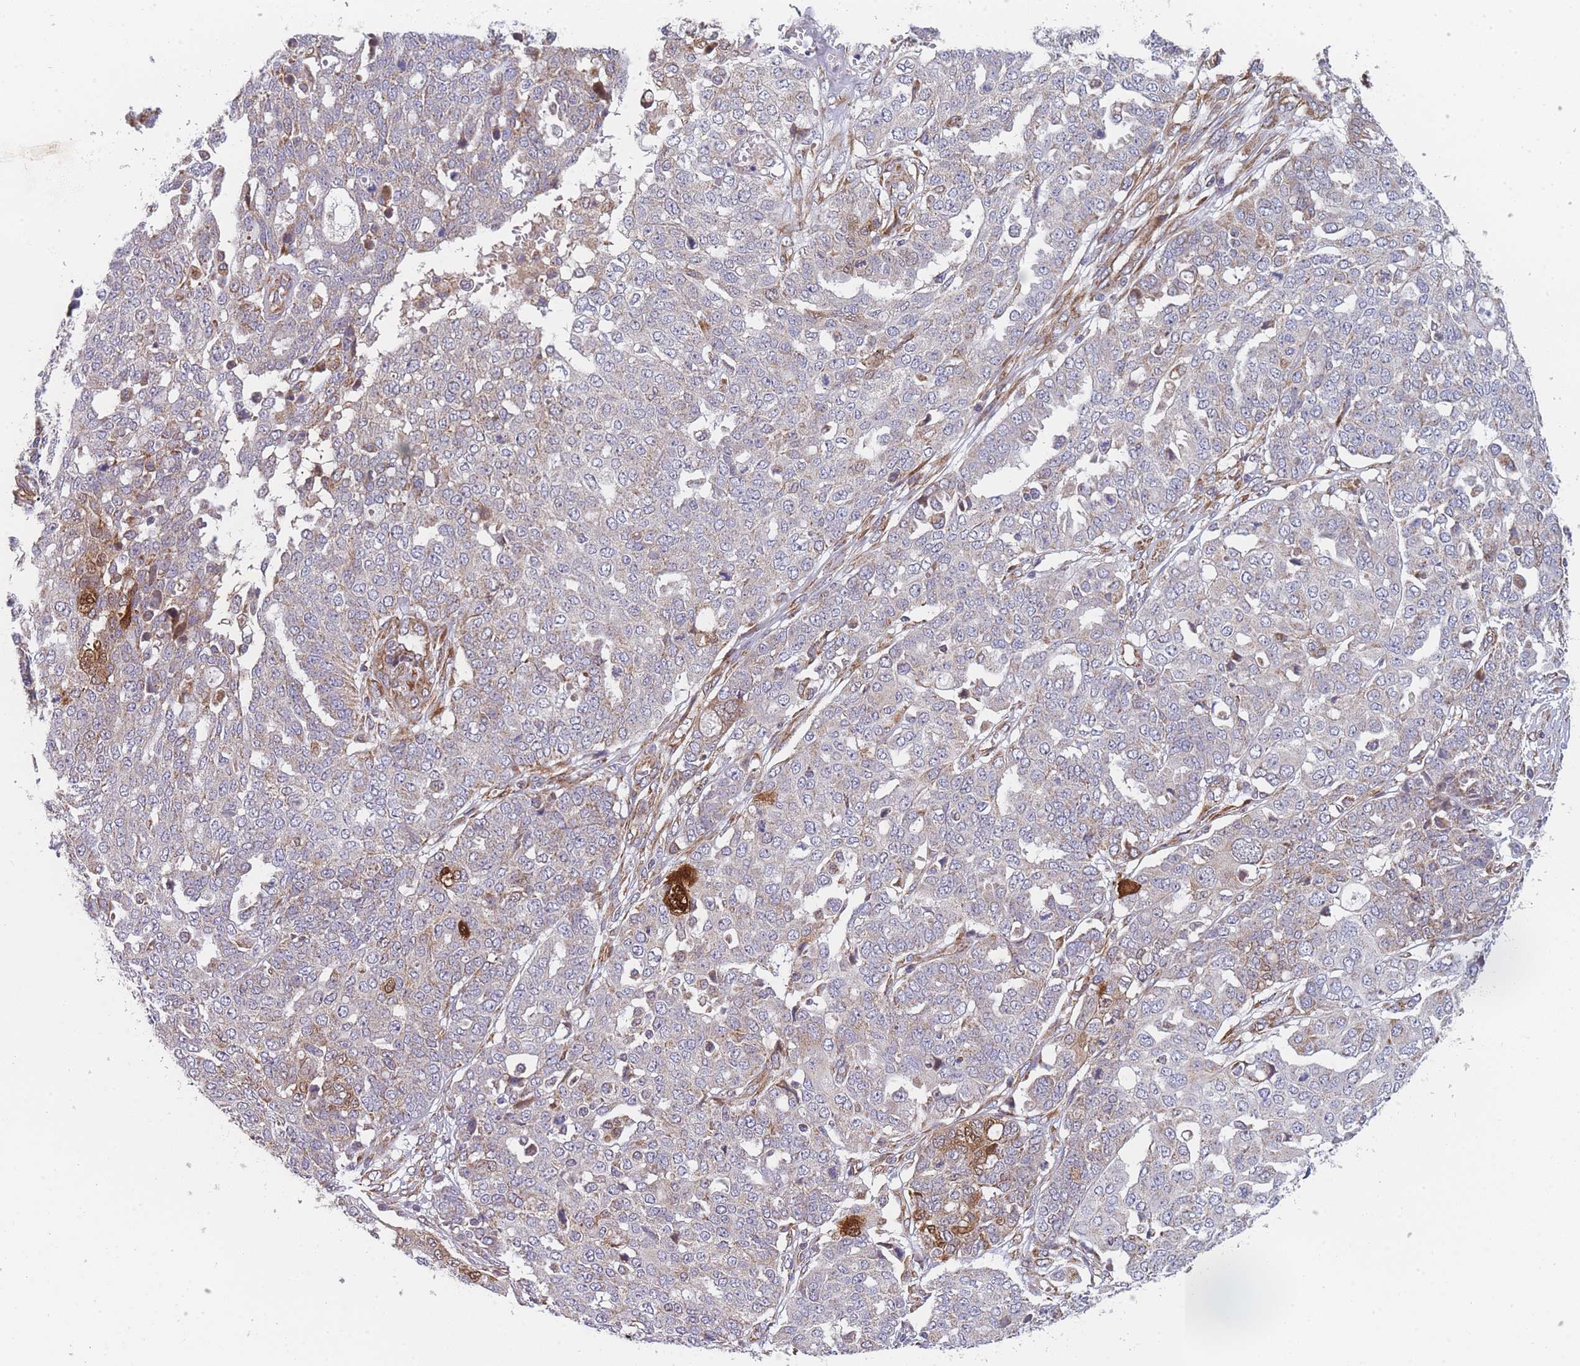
{"staining": {"intensity": "strong", "quantity": "<25%", "location": "cytoplasmic/membranous,nuclear"}, "tissue": "ovarian cancer", "cell_type": "Tumor cells", "image_type": "cancer", "snomed": [{"axis": "morphology", "description": "Cystadenocarcinoma, serous, NOS"}, {"axis": "topography", "description": "Soft tissue"}, {"axis": "topography", "description": "Ovary"}], "caption": "This photomicrograph shows IHC staining of human serous cystadenocarcinoma (ovarian), with medium strong cytoplasmic/membranous and nuclear staining in approximately <25% of tumor cells.", "gene": "MTRES1", "patient": {"sex": "female", "age": 57}}